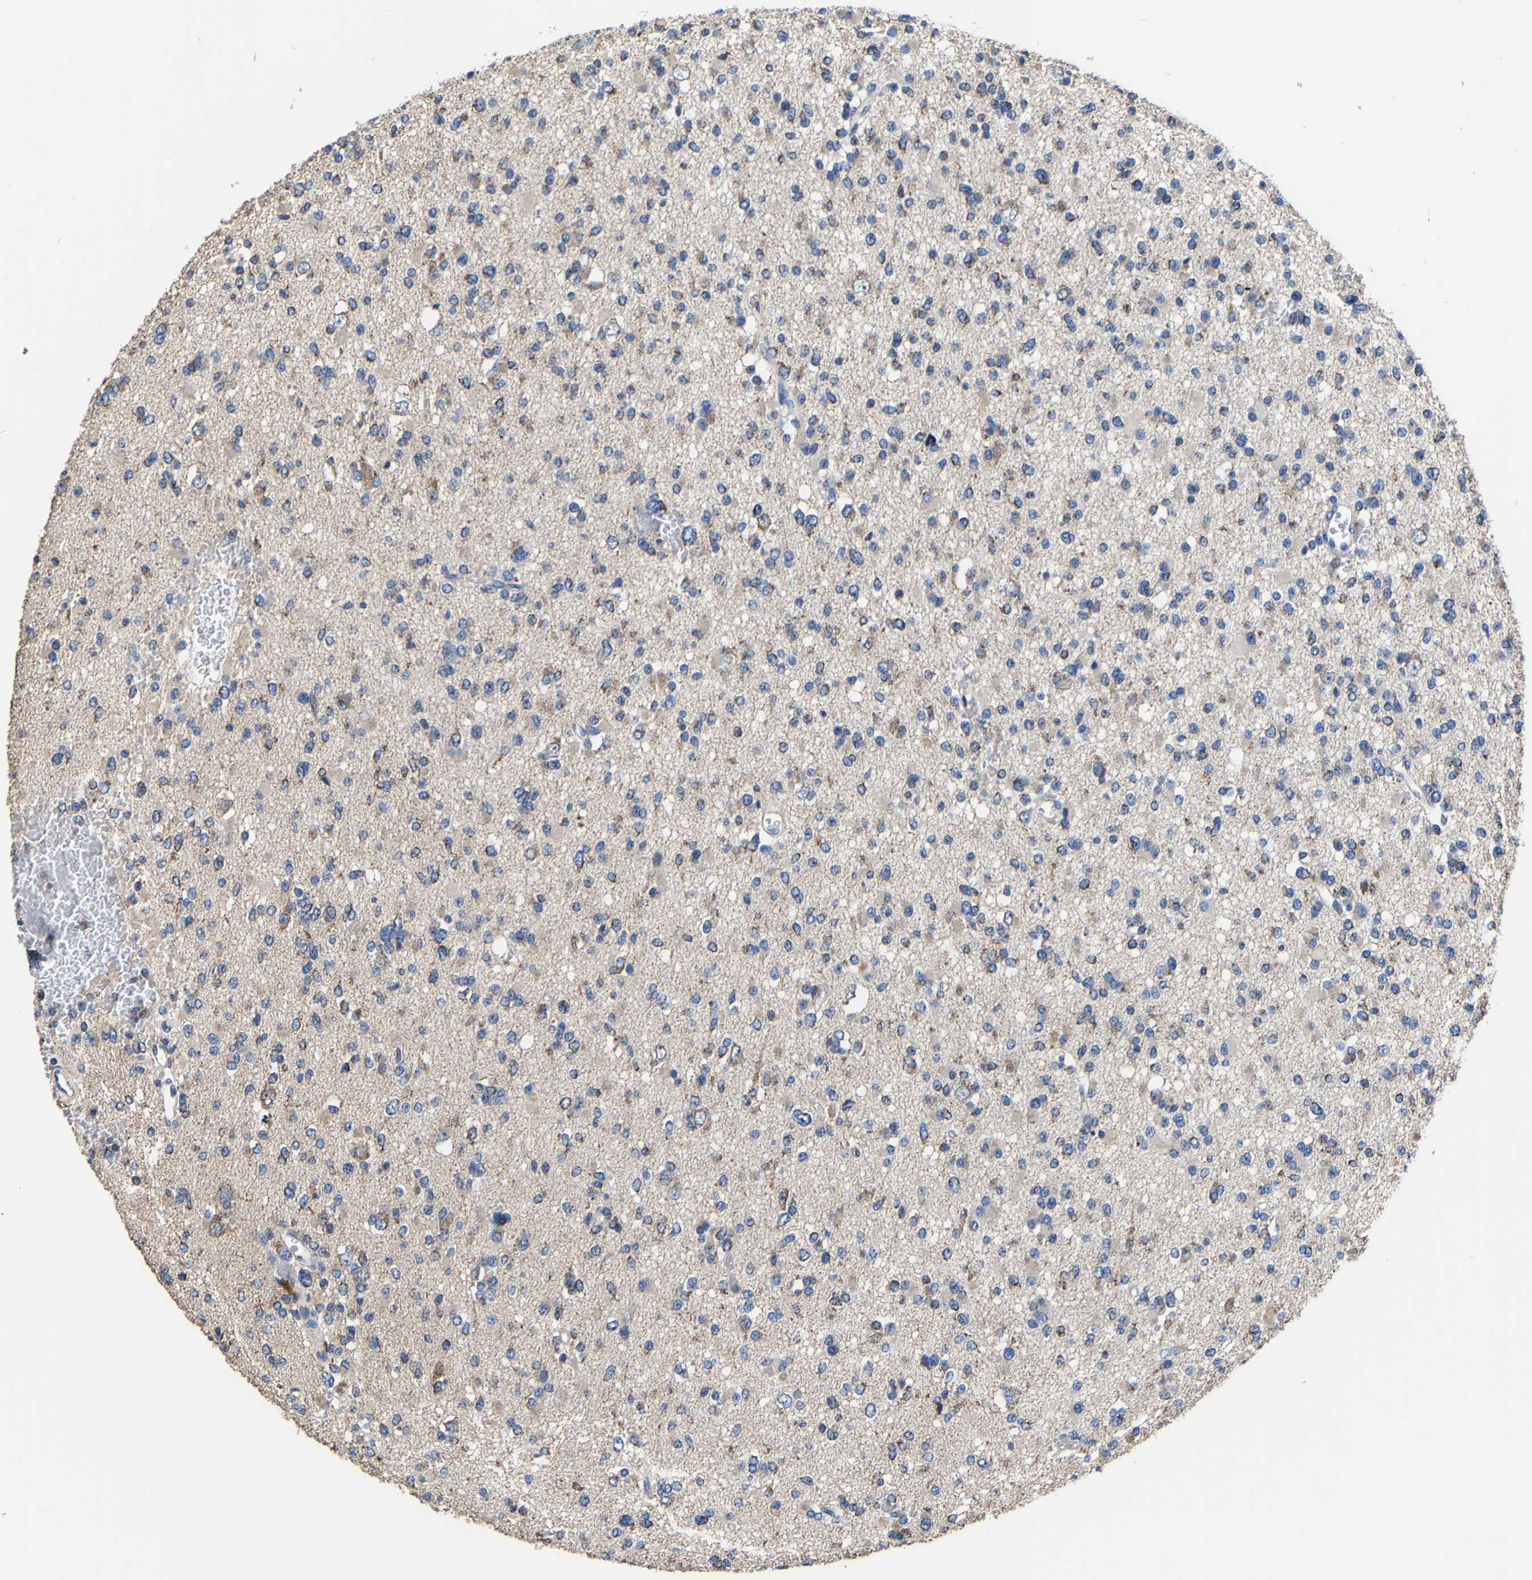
{"staining": {"intensity": "moderate", "quantity": "<25%", "location": "cytoplasmic/membranous"}, "tissue": "glioma", "cell_type": "Tumor cells", "image_type": "cancer", "snomed": [{"axis": "morphology", "description": "Glioma, malignant, Low grade"}, {"axis": "topography", "description": "Brain"}], "caption": "Immunohistochemical staining of glioma exhibits low levels of moderate cytoplasmic/membranous positivity in approximately <25% of tumor cells.", "gene": "ZCCHC7", "patient": {"sex": "female", "age": 22}}